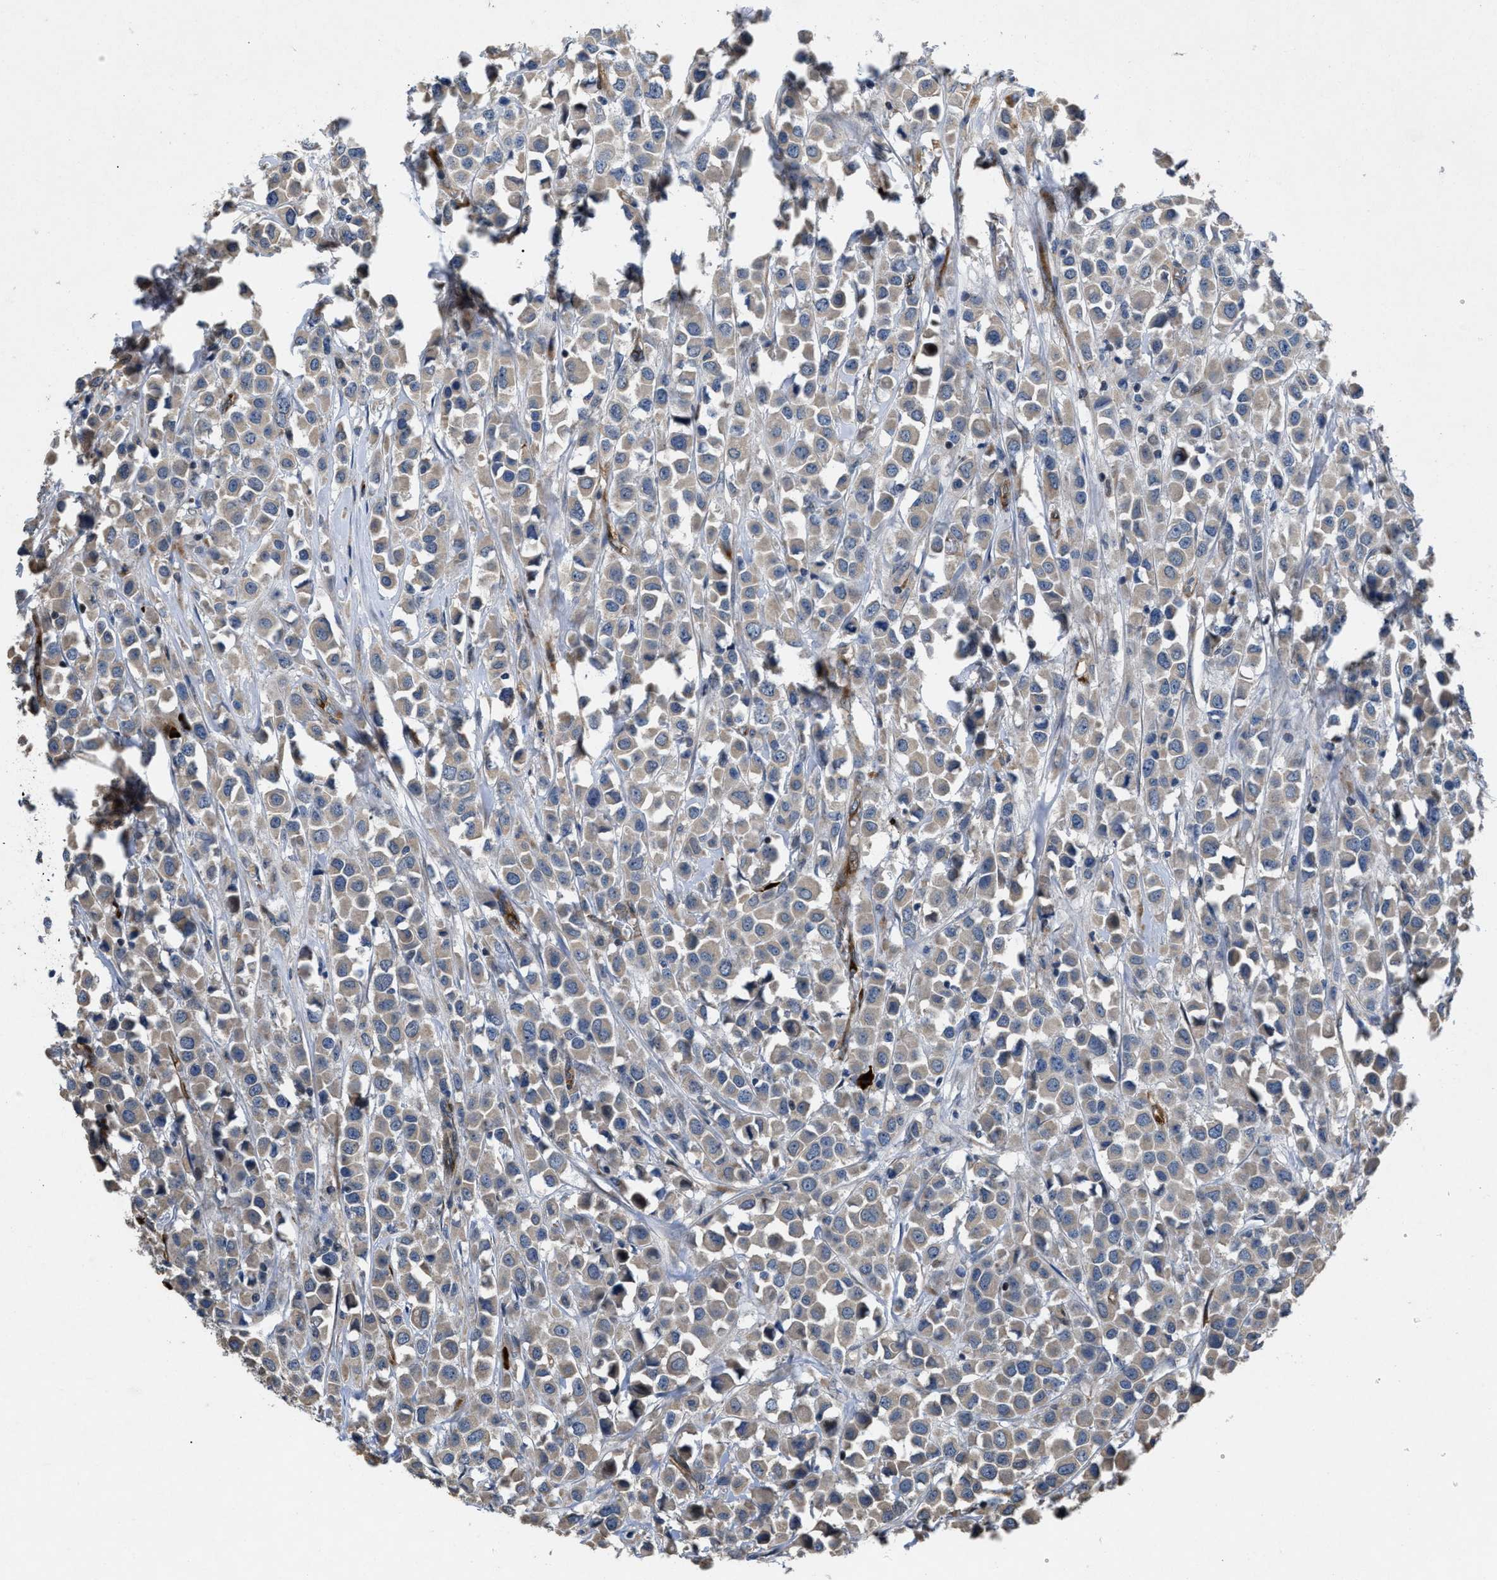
{"staining": {"intensity": "weak", "quantity": "25%-75%", "location": "cytoplasmic/membranous"}, "tissue": "breast cancer", "cell_type": "Tumor cells", "image_type": "cancer", "snomed": [{"axis": "morphology", "description": "Duct carcinoma"}, {"axis": "topography", "description": "Breast"}], "caption": "This photomicrograph demonstrates IHC staining of intraductal carcinoma (breast), with low weak cytoplasmic/membranous expression in about 25%-75% of tumor cells.", "gene": "HSPA12B", "patient": {"sex": "female", "age": 61}}